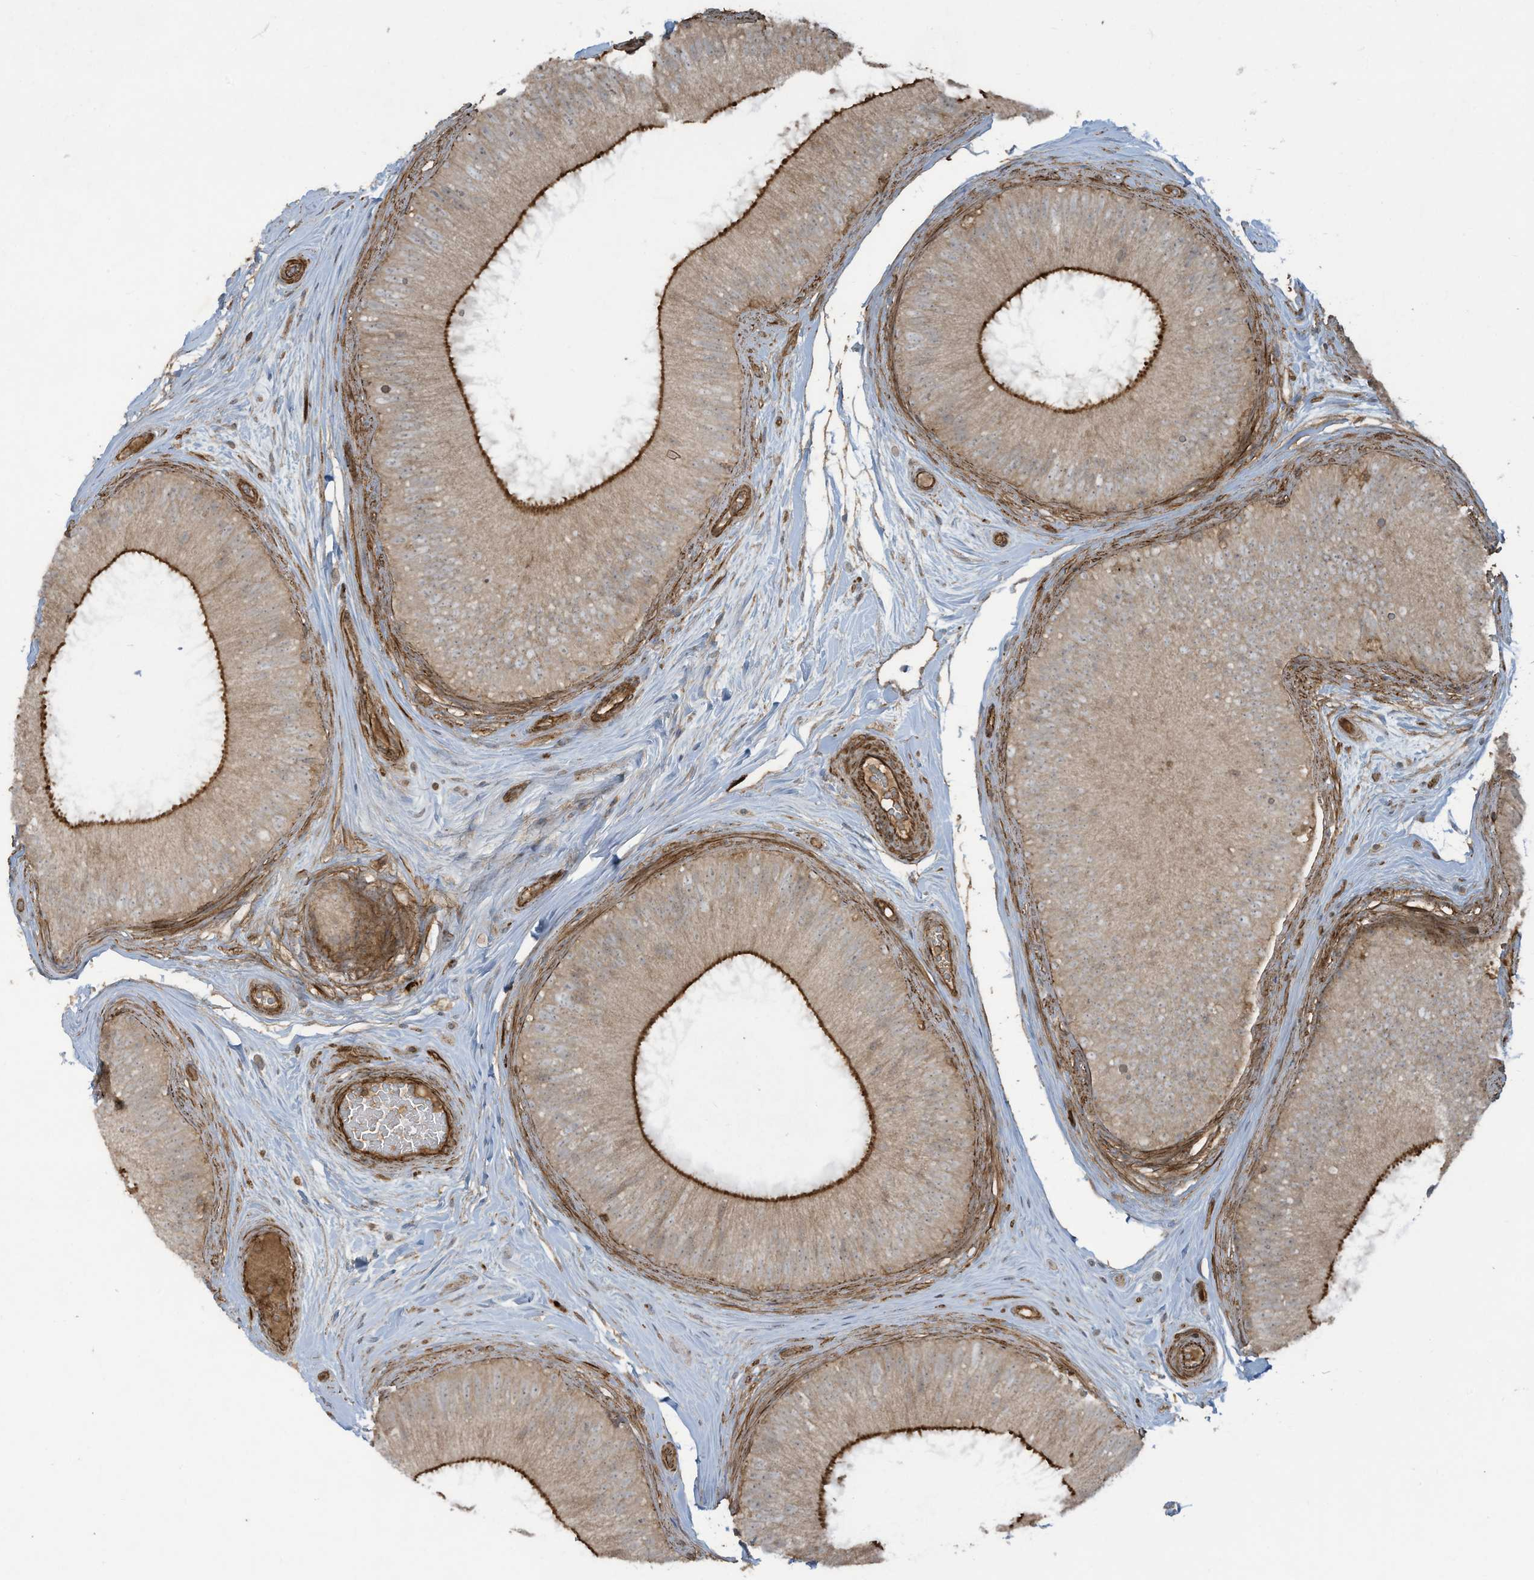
{"staining": {"intensity": "strong", "quantity": ">75%", "location": "cytoplasmic/membranous"}, "tissue": "epididymis", "cell_type": "Glandular cells", "image_type": "normal", "snomed": [{"axis": "morphology", "description": "Normal tissue, NOS"}, {"axis": "topography", "description": "Epididymis"}], "caption": "Immunohistochemistry (IHC) staining of benign epididymis, which displays high levels of strong cytoplasmic/membranous expression in about >75% of glandular cells indicating strong cytoplasmic/membranous protein staining. The staining was performed using DAB (3,3'-diaminobenzidine) (brown) for protein detection and nuclei were counterstained in hematoxylin (blue).", "gene": "DDIT4", "patient": {"sex": "male", "age": 45}}